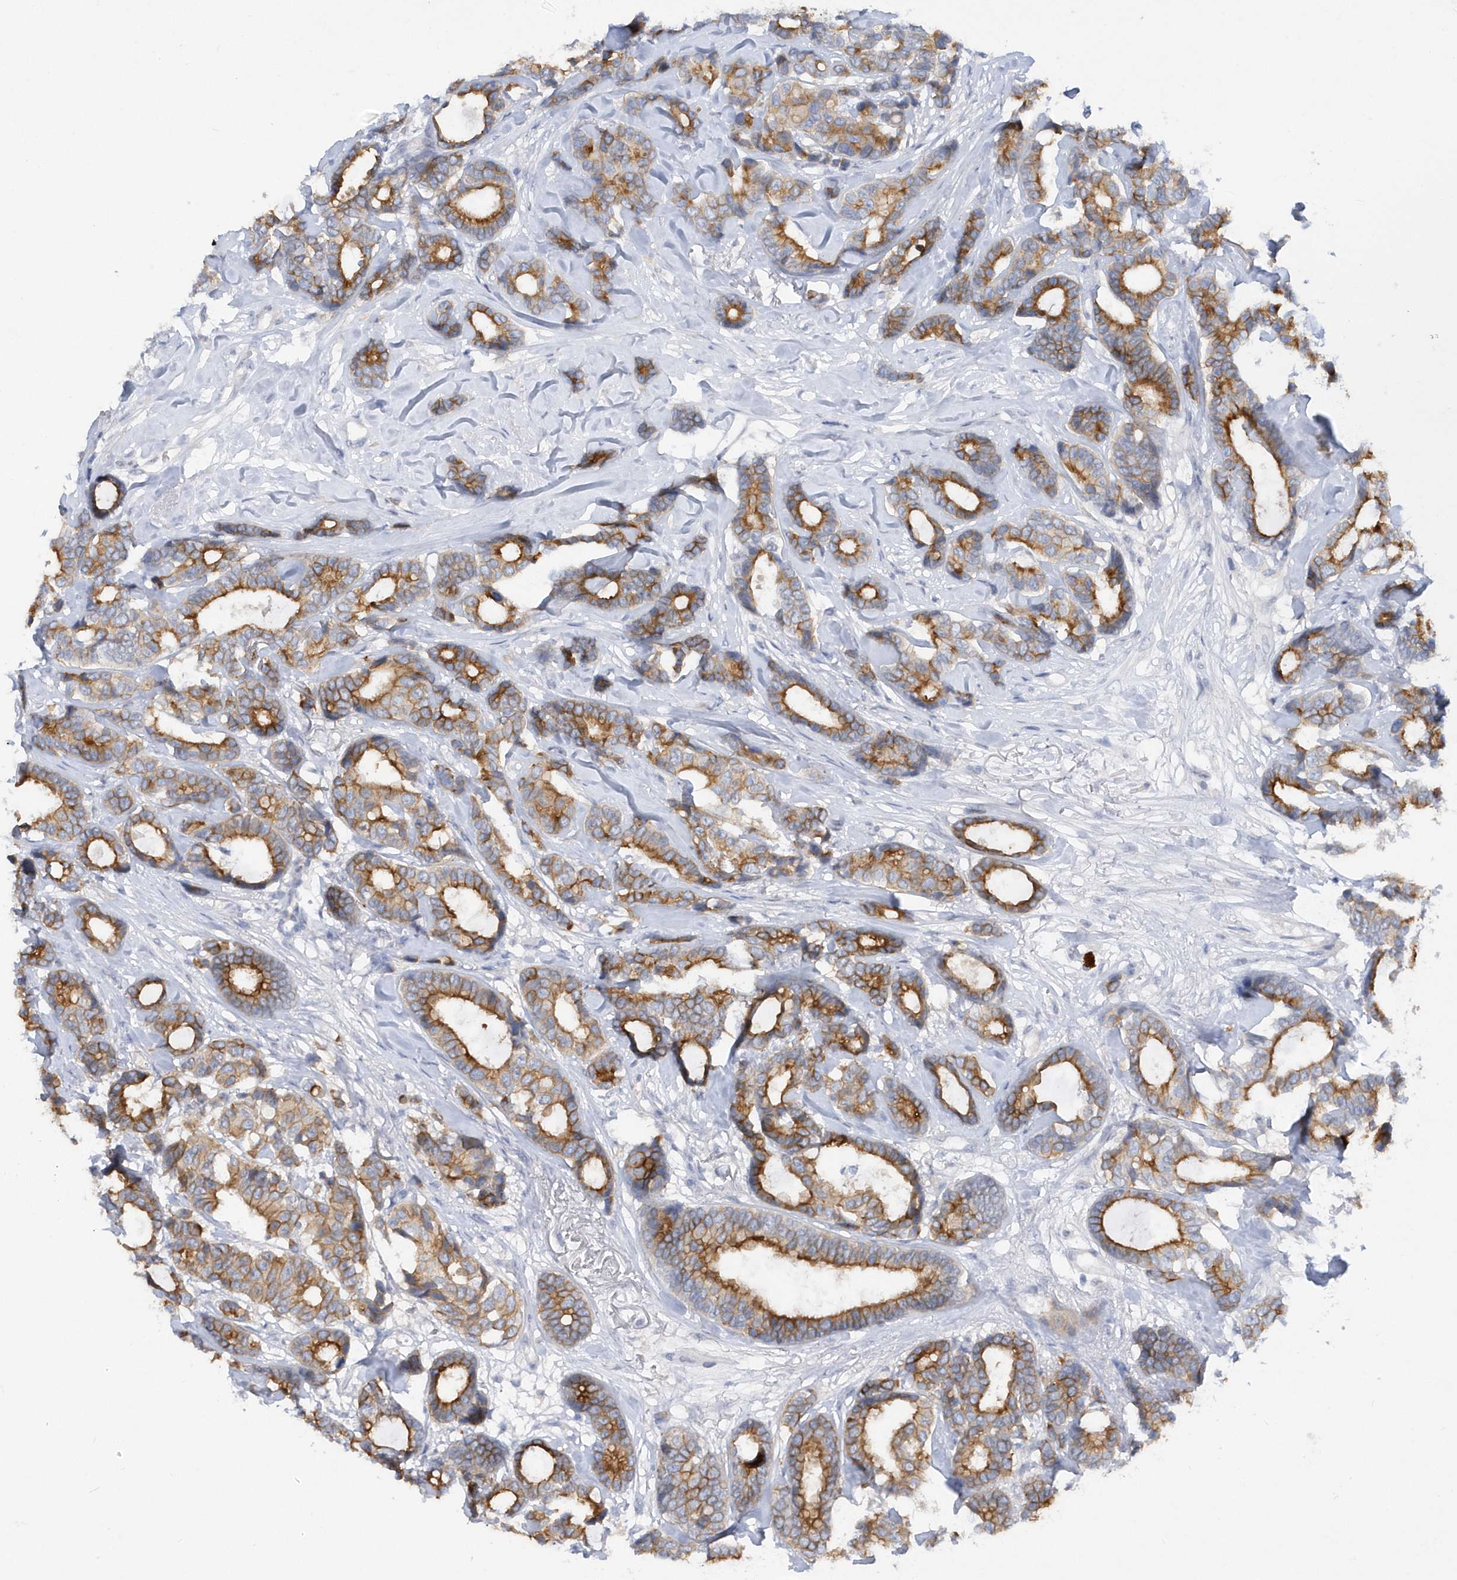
{"staining": {"intensity": "moderate", "quantity": ">75%", "location": "cytoplasmic/membranous"}, "tissue": "breast cancer", "cell_type": "Tumor cells", "image_type": "cancer", "snomed": [{"axis": "morphology", "description": "Duct carcinoma"}, {"axis": "topography", "description": "Breast"}], "caption": "High-magnification brightfield microscopy of breast cancer (infiltrating ductal carcinoma) stained with DAB (brown) and counterstained with hematoxylin (blue). tumor cells exhibit moderate cytoplasmic/membranous expression is present in about>75% of cells. Using DAB (brown) and hematoxylin (blue) stains, captured at high magnification using brightfield microscopy.", "gene": "RPE", "patient": {"sex": "female", "age": 87}}